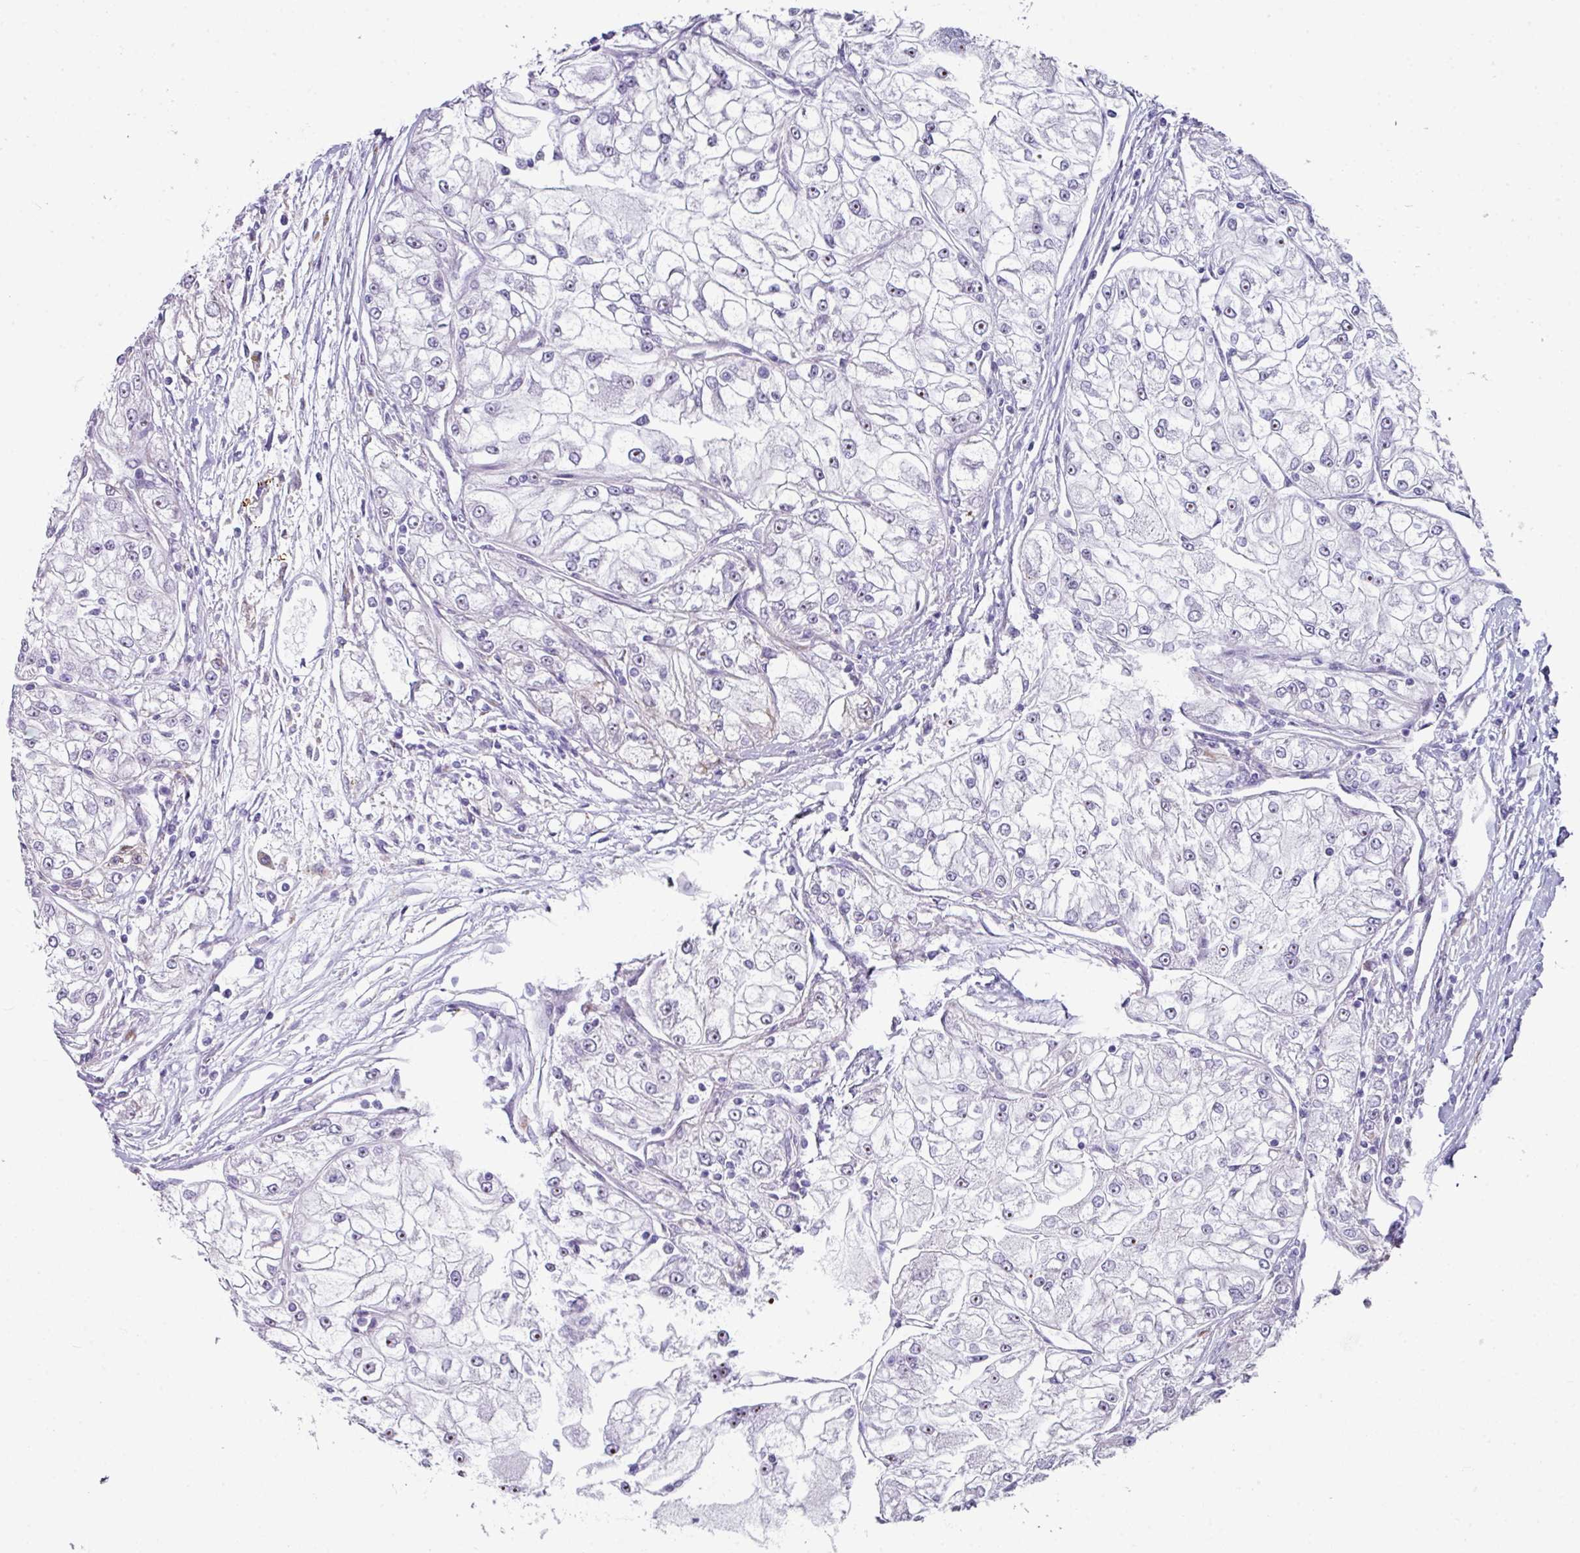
{"staining": {"intensity": "negative", "quantity": "none", "location": "none"}, "tissue": "renal cancer", "cell_type": "Tumor cells", "image_type": "cancer", "snomed": [{"axis": "morphology", "description": "Adenocarcinoma, NOS"}, {"axis": "topography", "description": "Kidney"}], "caption": "This is an IHC histopathology image of adenocarcinoma (renal). There is no positivity in tumor cells.", "gene": "BMS1", "patient": {"sex": "female", "age": 72}}